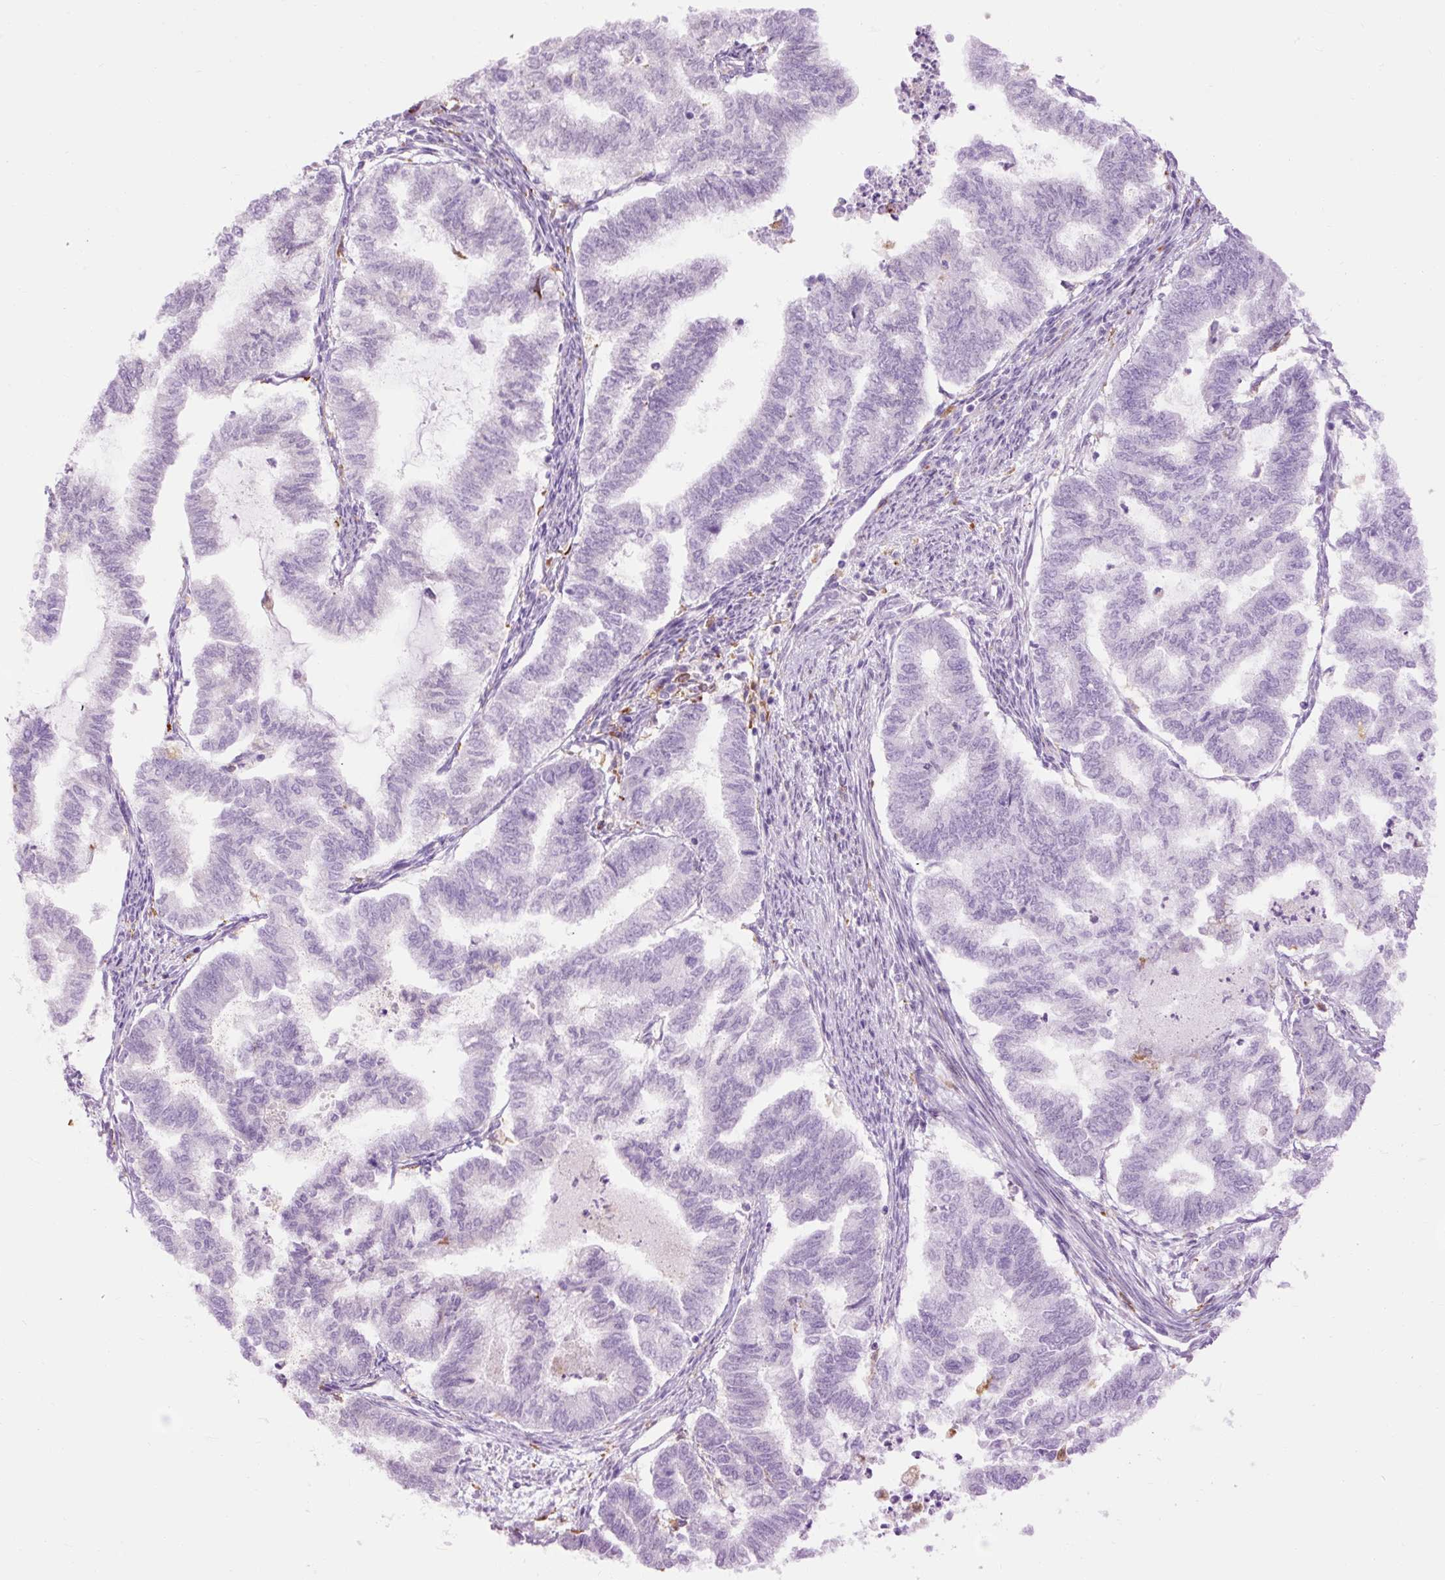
{"staining": {"intensity": "negative", "quantity": "none", "location": "none"}, "tissue": "endometrial cancer", "cell_type": "Tumor cells", "image_type": "cancer", "snomed": [{"axis": "morphology", "description": "Adenocarcinoma, NOS"}, {"axis": "topography", "description": "Endometrium"}], "caption": "Image shows no significant protein positivity in tumor cells of endometrial cancer (adenocarcinoma). The staining was performed using DAB (3,3'-diaminobenzidine) to visualize the protein expression in brown, while the nuclei were stained in blue with hematoxylin (Magnification: 20x).", "gene": "LY86", "patient": {"sex": "female", "age": 79}}